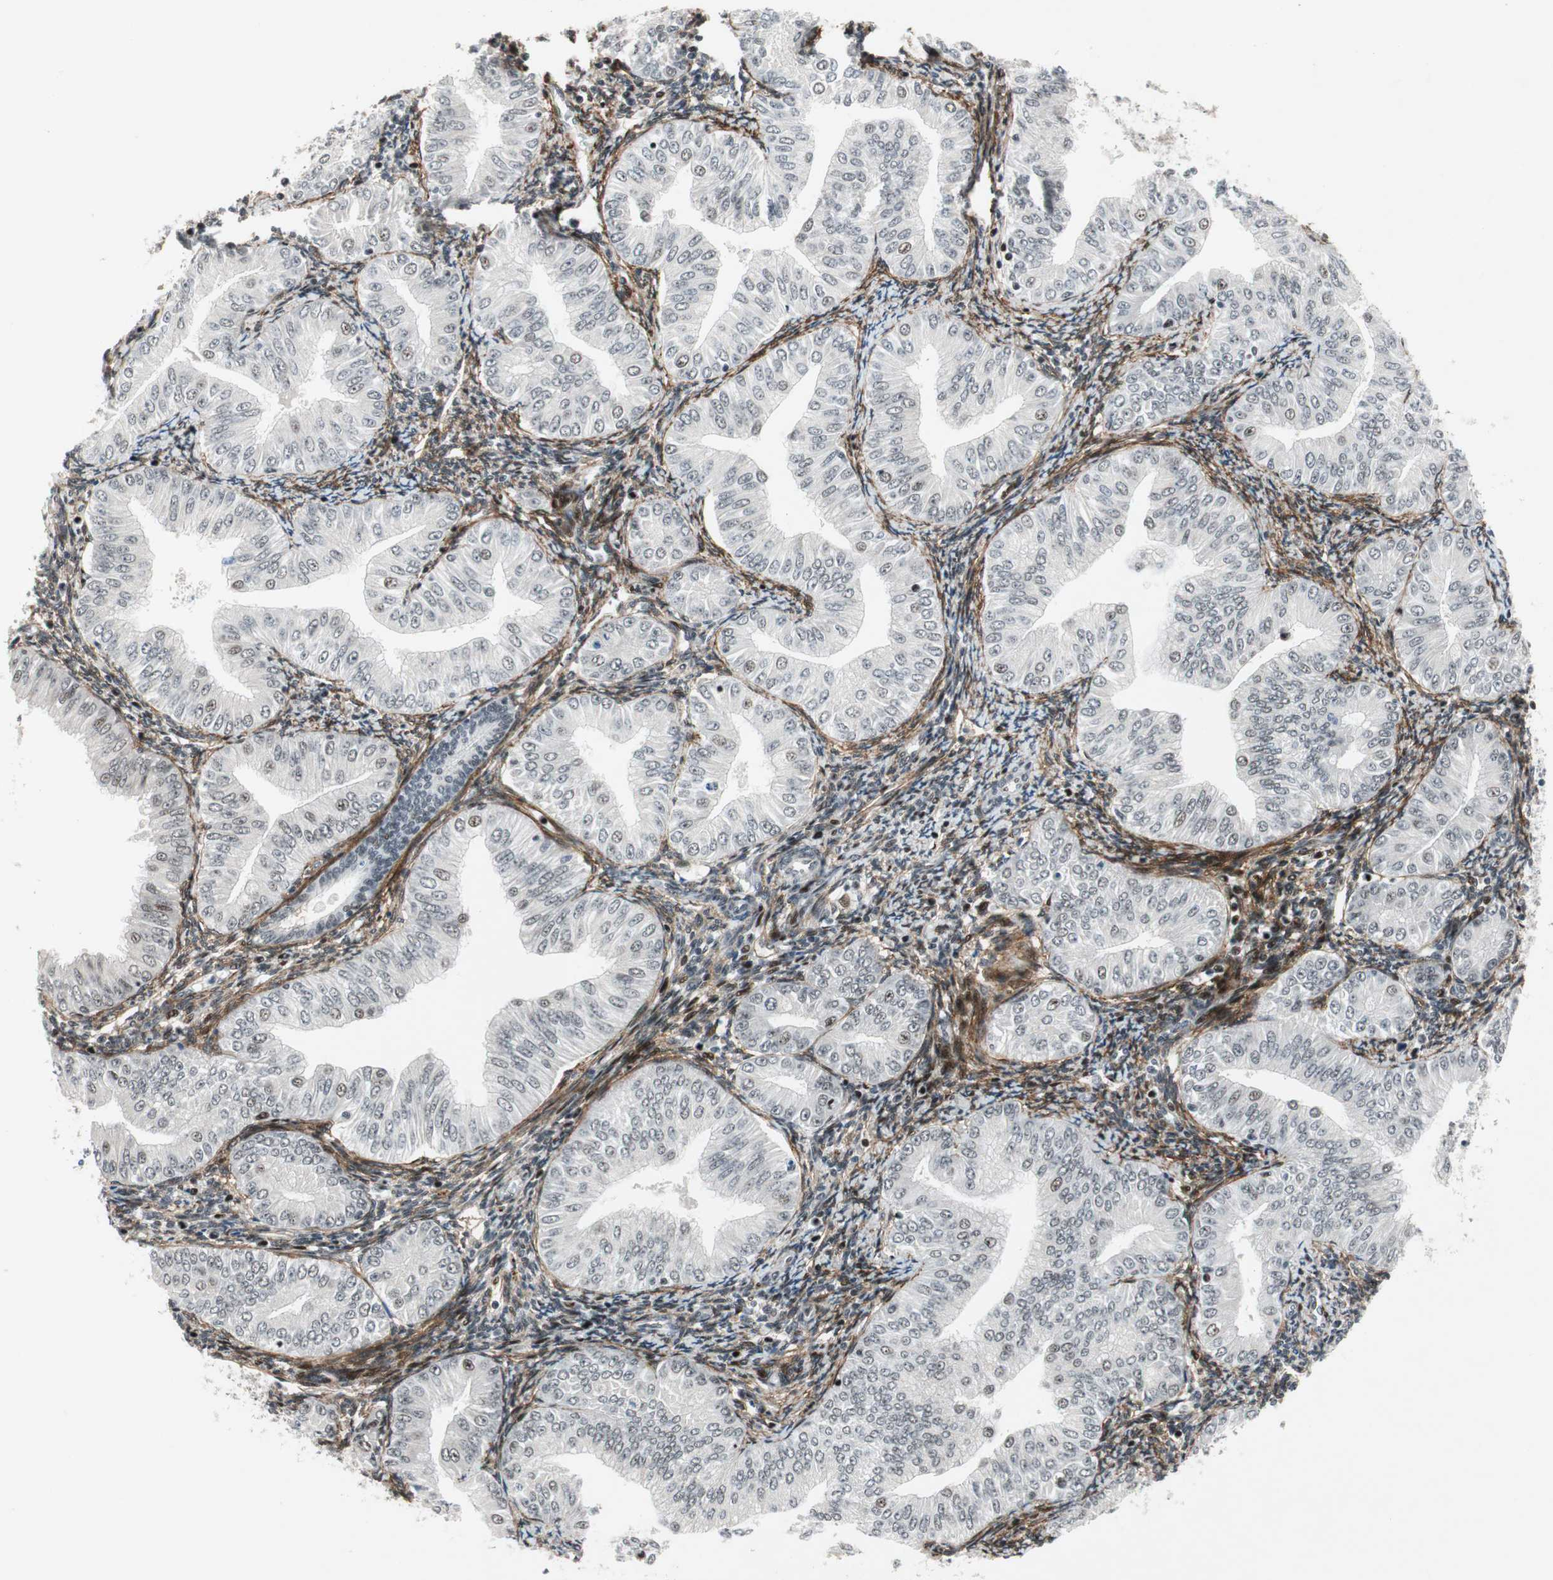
{"staining": {"intensity": "strong", "quantity": "<25%", "location": "nuclear"}, "tissue": "endometrial cancer", "cell_type": "Tumor cells", "image_type": "cancer", "snomed": [{"axis": "morphology", "description": "Normal tissue, NOS"}, {"axis": "morphology", "description": "Adenocarcinoma, NOS"}, {"axis": "topography", "description": "Endometrium"}], "caption": "Strong nuclear staining is seen in approximately <25% of tumor cells in endometrial adenocarcinoma. (DAB (3,3'-diaminobenzidine) IHC with brightfield microscopy, high magnification).", "gene": "FBXO44", "patient": {"sex": "female", "age": 53}}